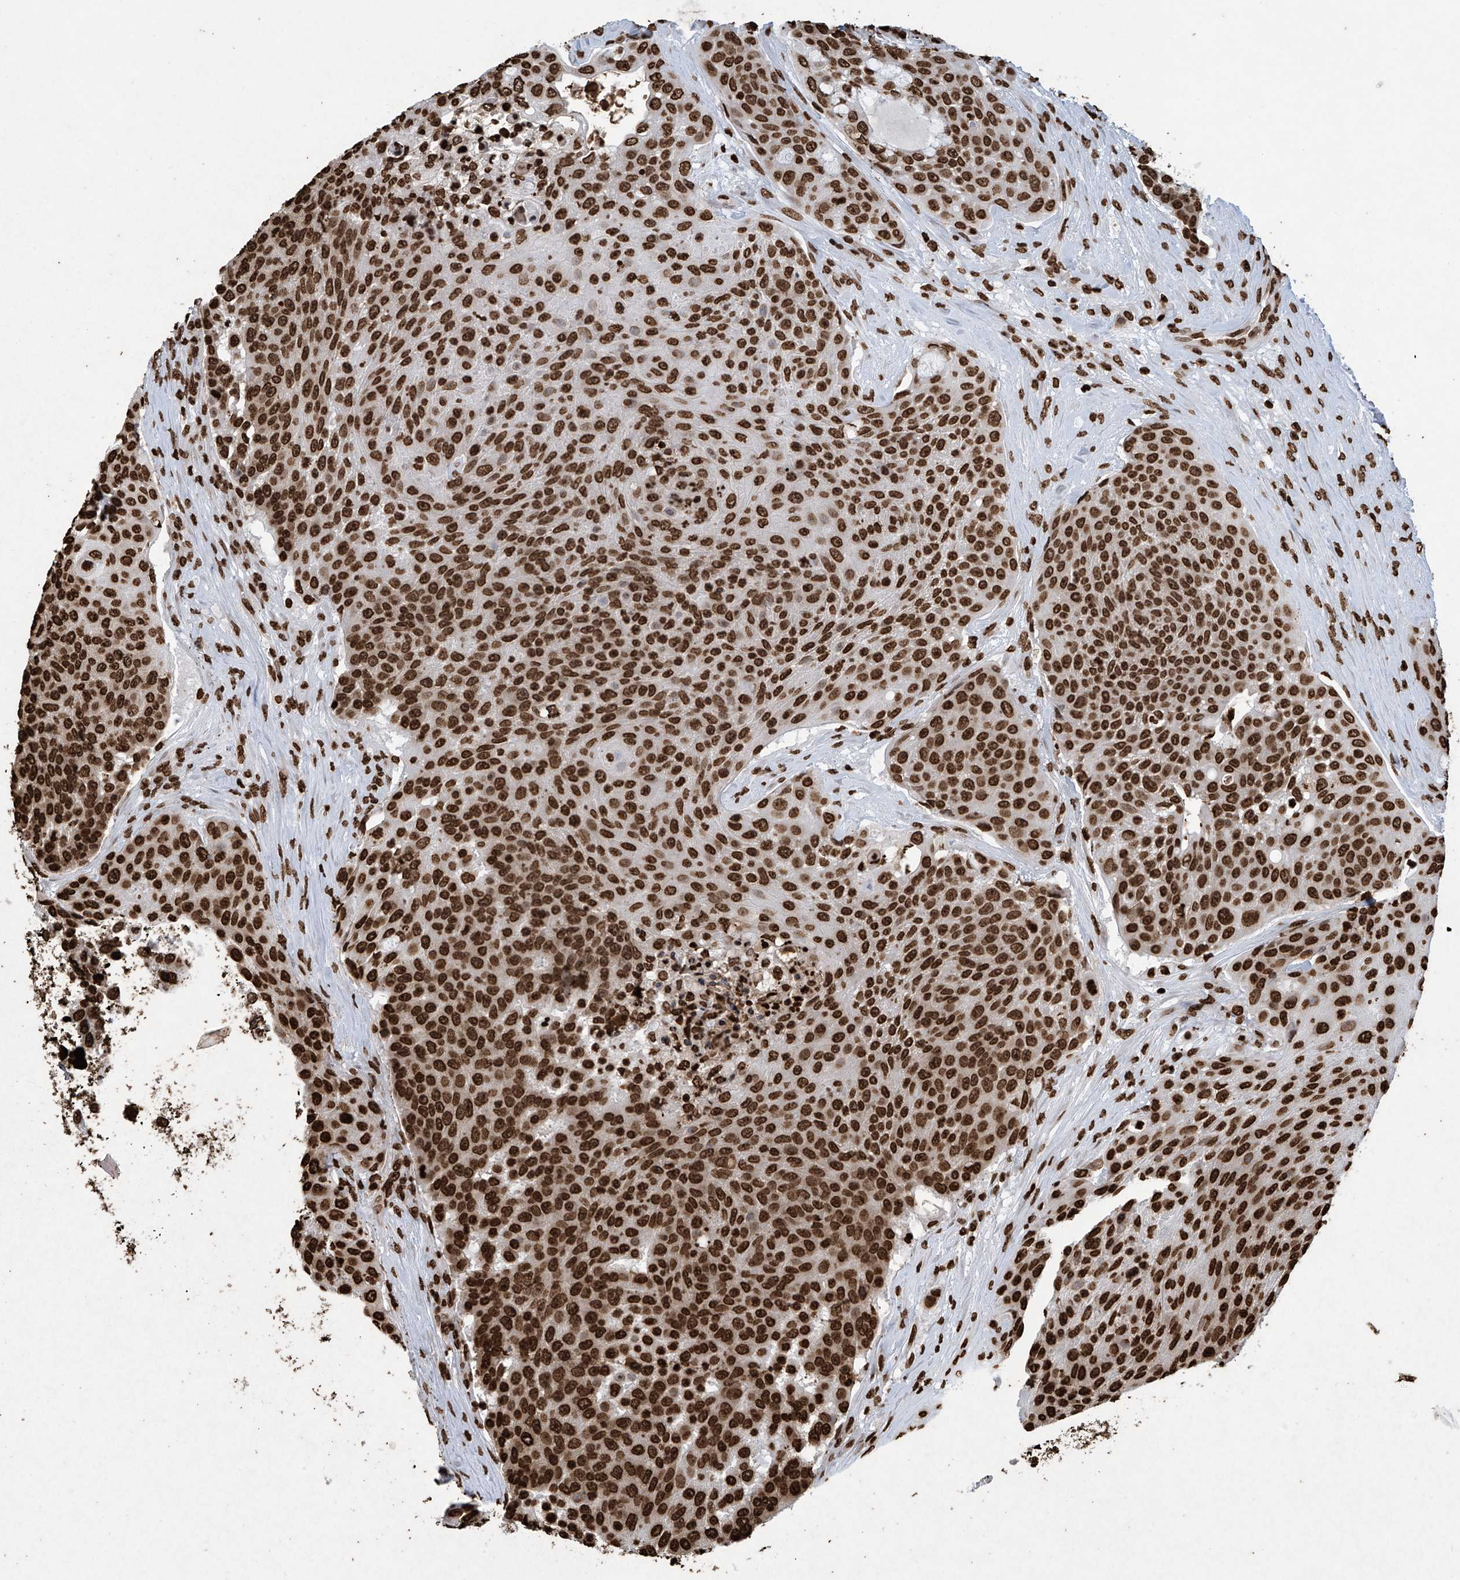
{"staining": {"intensity": "strong", "quantity": ">75%", "location": "nuclear"}, "tissue": "urothelial cancer", "cell_type": "Tumor cells", "image_type": "cancer", "snomed": [{"axis": "morphology", "description": "Urothelial carcinoma, High grade"}, {"axis": "topography", "description": "Urinary bladder"}], "caption": "Brown immunohistochemical staining in human urothelial cancer shows strong nuclear staining in approximately >75% of tumor cells.", "gene": "H3-3A", "patient": {"sex": "female", "age": 63}}